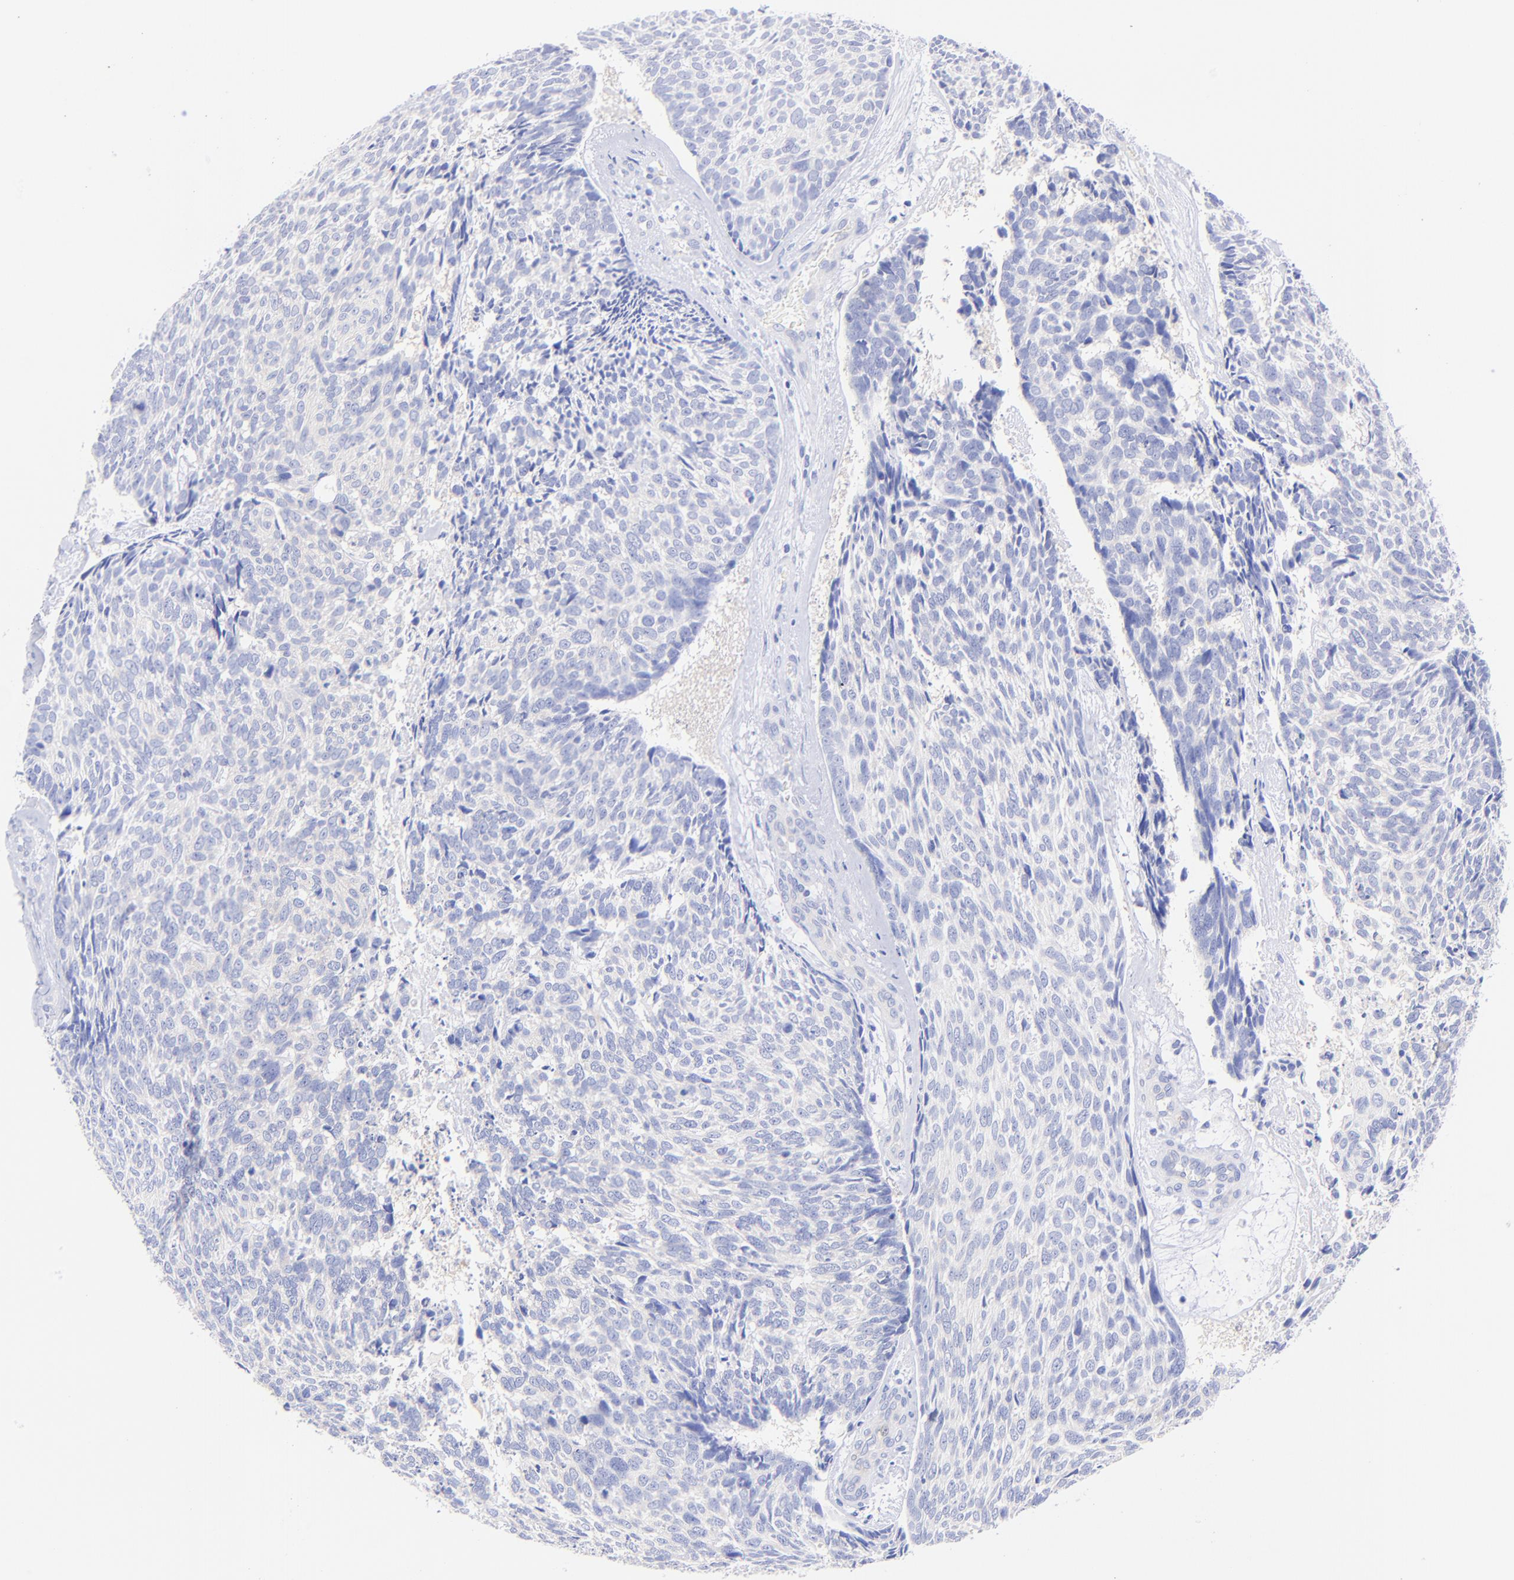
{"staining": {"intensity": "negative", "quantity": "none", "location": "none"}, "tissue": "skin cancer", "cell_type": "Tumor cells", "image_type": "cancer", "snomed": [{"axis": "morphology", "description": "Basal cell carcinoma"}, {"axis": "topography", "description": "Skin"}], "caption": "Tumor cells show no significant protein expression in skin cancer (basal cell carcinoma). (Brightfield microscopy of DAB IHC at high magnification).", "gene": "GPHN", "patient": {"sex": "male", "age": 72}}